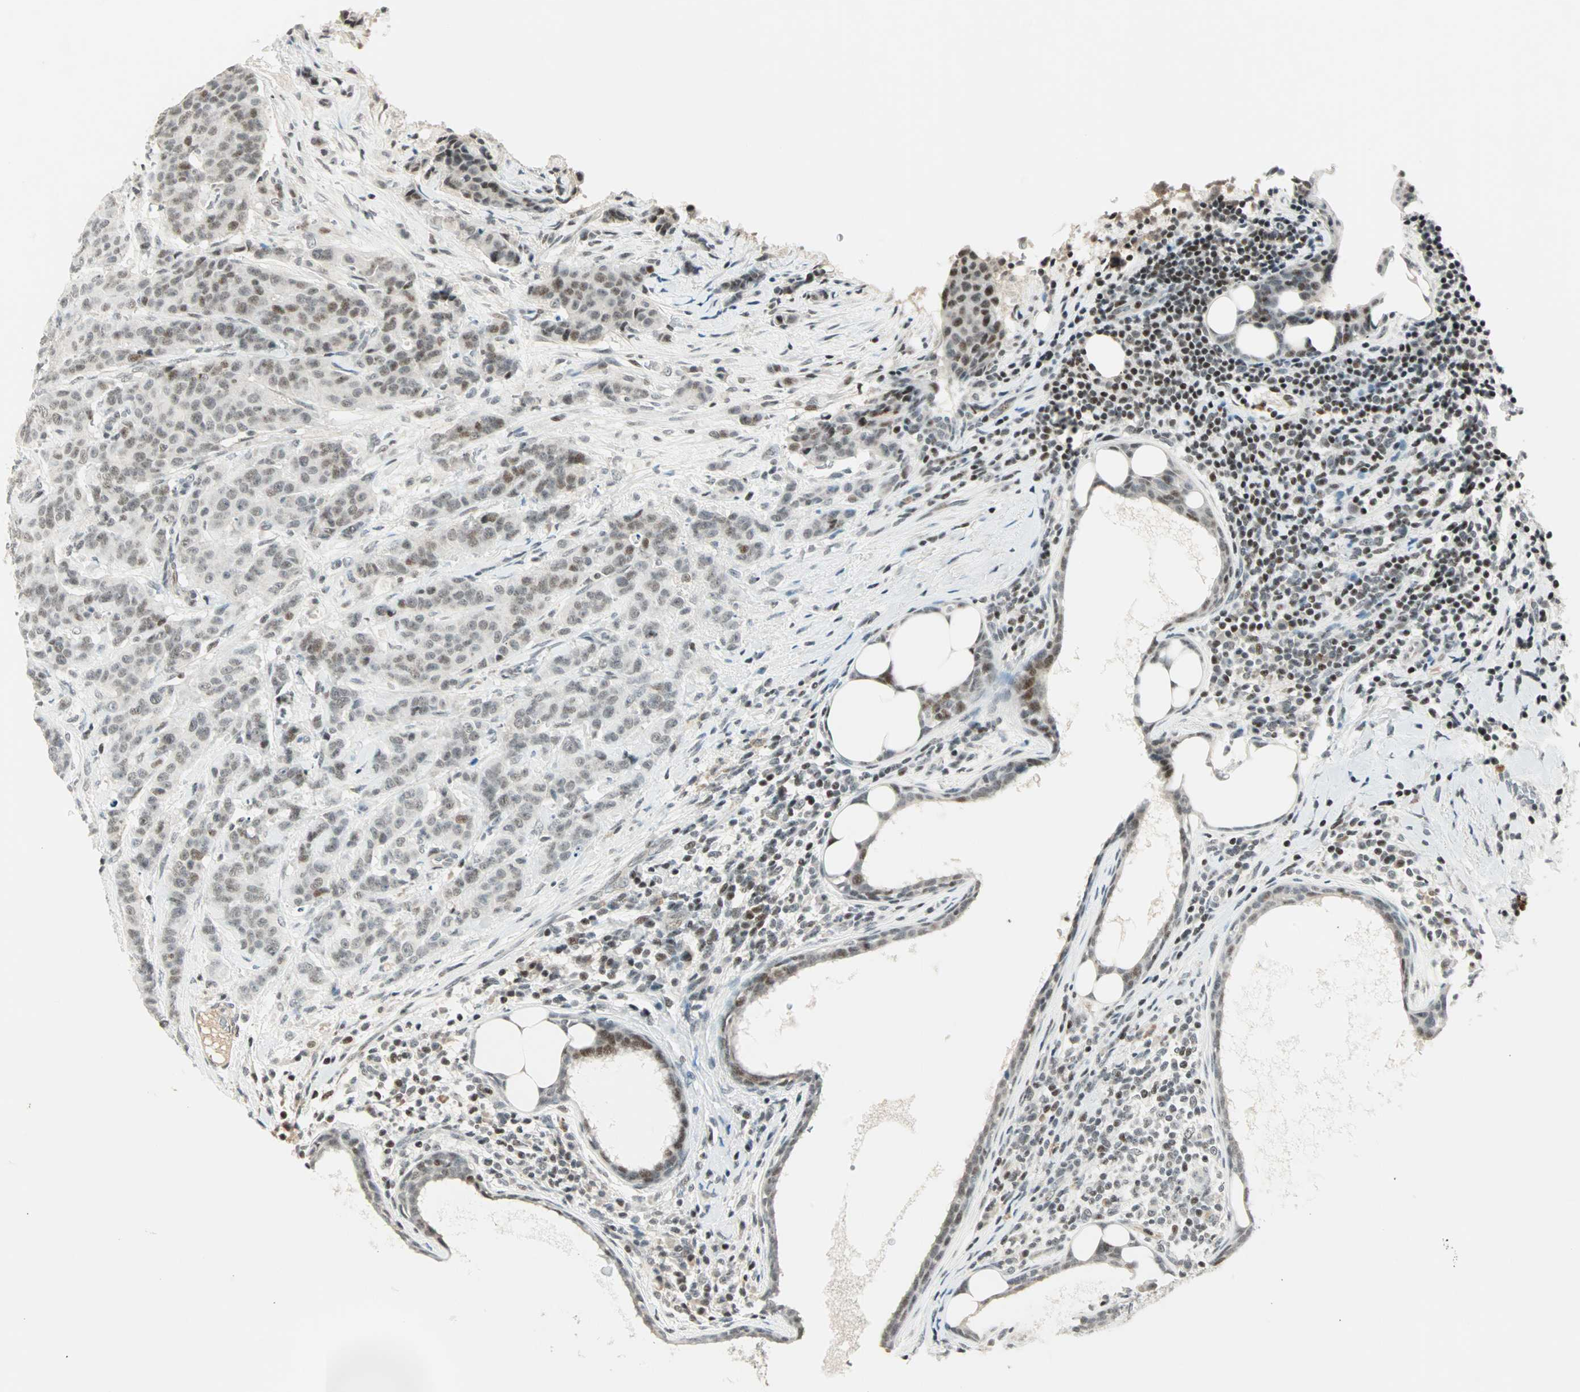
{"staining": {"intensity": "weak", "quantity": ">75%", "location": "nuclear"}, "tissue": "breast cancer", "cell_type": "Tumor cells", "image_type": "cancer", "snomed": [{"axis": "morphology", "description": "Duct carcinoma"}, {"axis": "topography", "description": "Breast"}], "caption": "Breast cancer (invasive ductal carcinoma) stained with a protein marker reveals weak staining in tumor cells.", "gene": "SIN3A", "patient": {"sex": "female", "age": 40}}